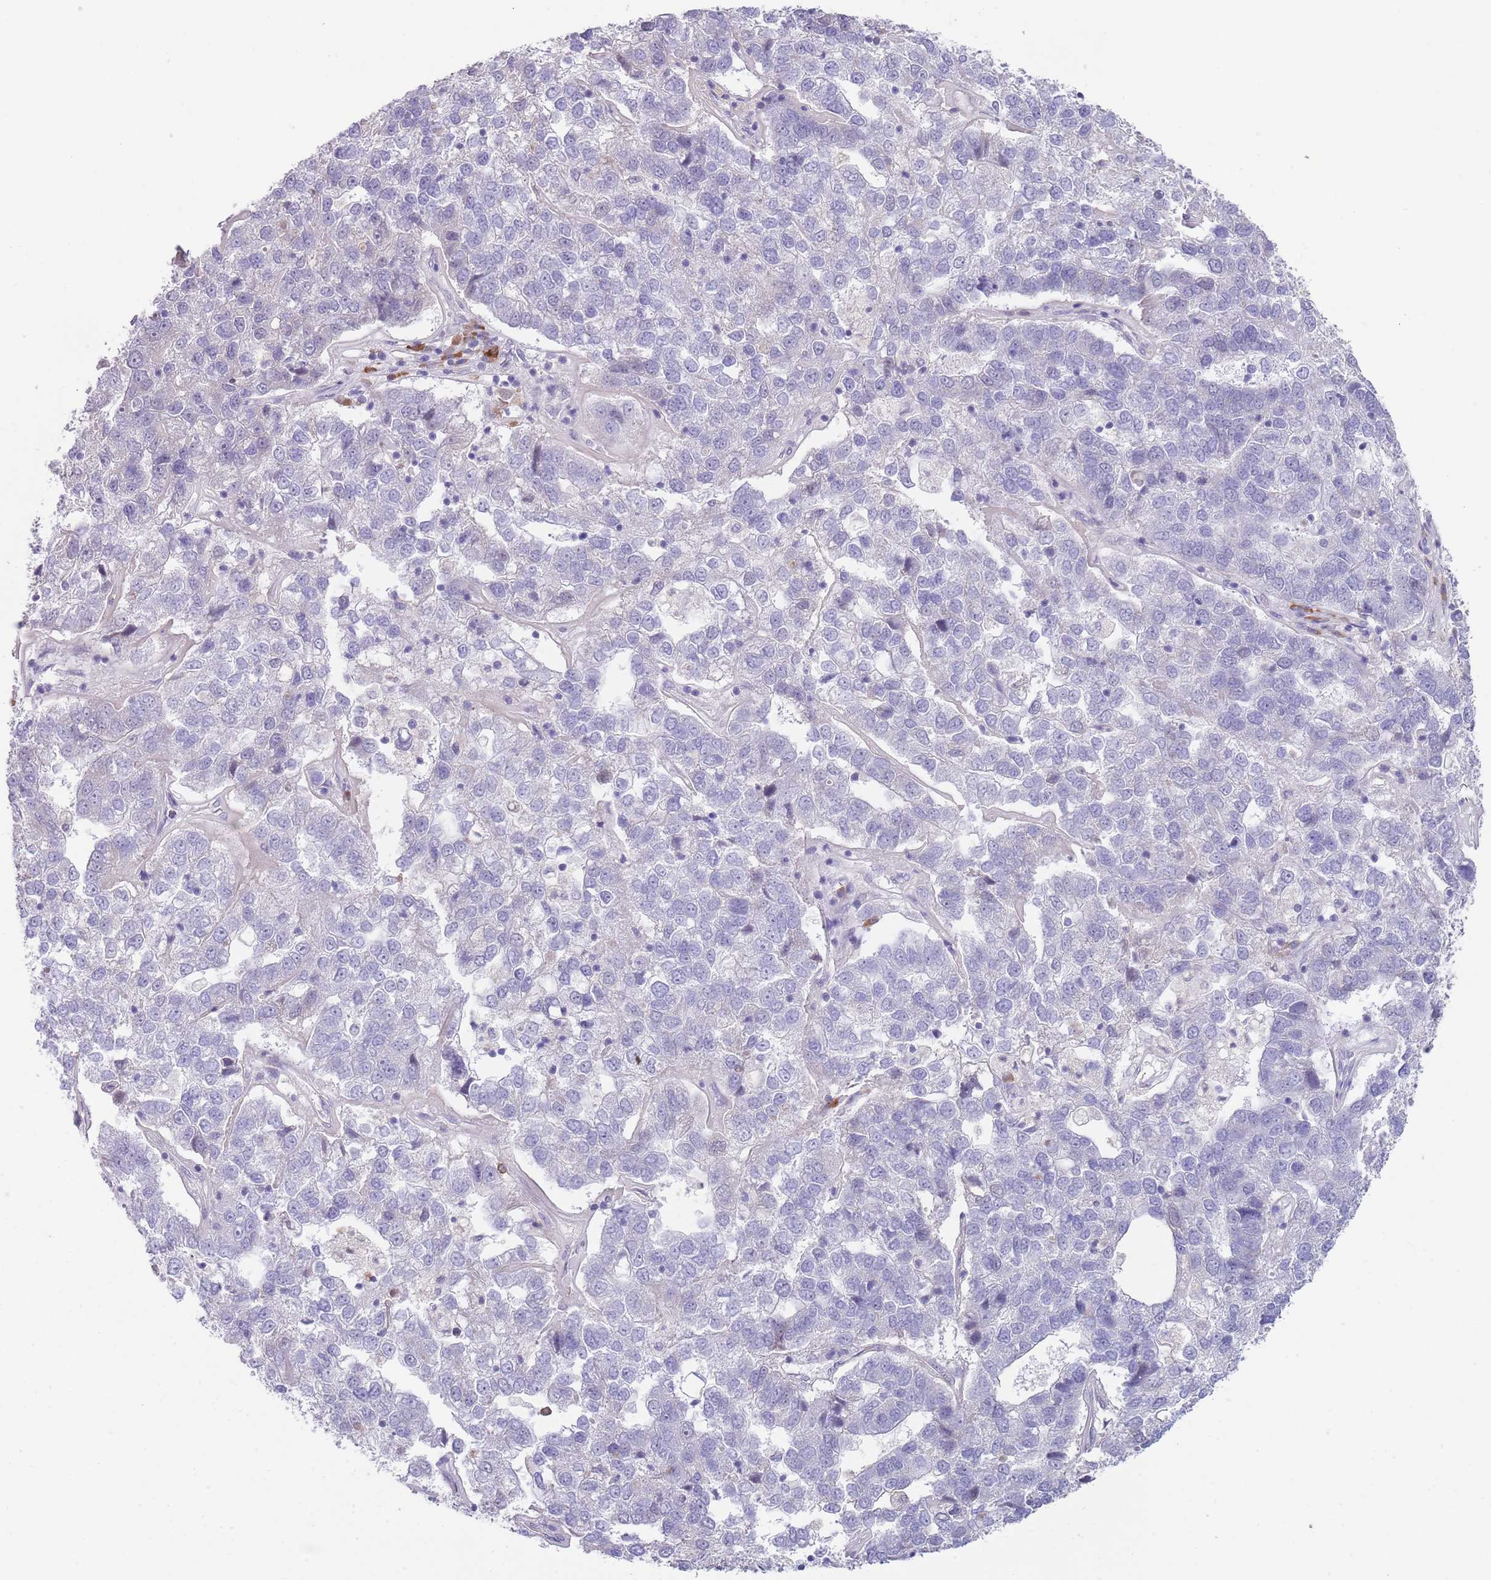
{"staining": {"intensity": "negative", "quantity": "none", "location": "none"}, "tissue": "pancreatic cancer", "cell_type": "Tumor cells", "image_type": "cancer", "snomed": [{"axis": "morphology", "description": "Adenocarcinoma, NOS"}, {"axis": "topography", "description": "Pancreas"}], "caption": "This is an immunohistochemistry photomicrograph of human adenocarcinoma (pancreatic). There is no staining in tumor cells.", "gene": "TNRC6C", "patient": {"sex": "female", "age": 61}}